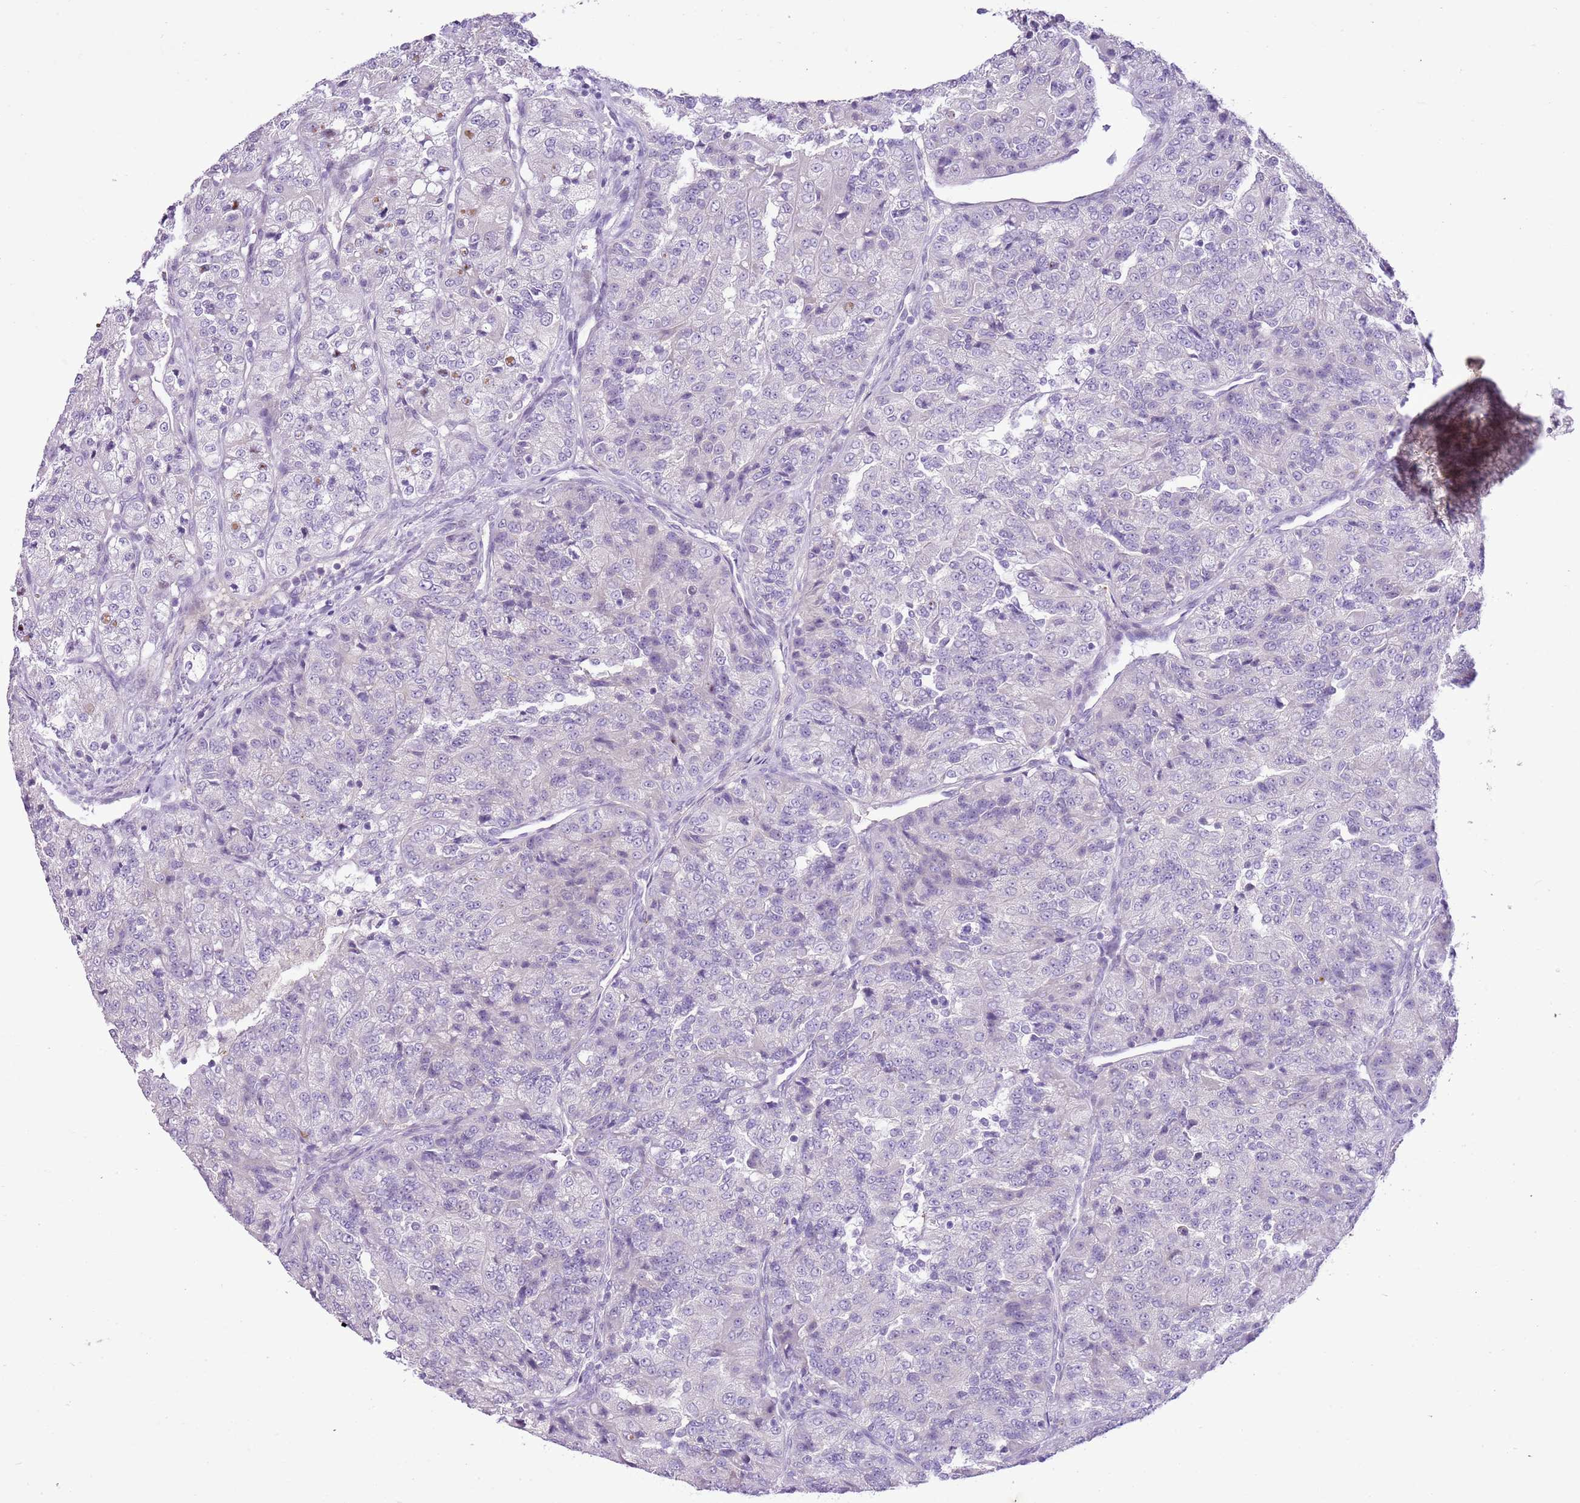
{"staining": {"intensity": "negative", "quantity": "none", "location": "none"}, "tissue": "renal cancer", "cell_type": "Tumor cells", "image_type": "cancer", "snomed": [{"axis": "morphology", "description": "Adenocarcinoma, NOS"}, {"axis": "topography", "description": "Kidney"}], "caption": "IHC histopathology image of neoplastic tissue: renal cancer stained with DAB demonstrates no significant protein staining in tumor cells. (Immunohistochemistry, brightfield microscopy, high magnification).", "gene": "NACC2", "patient": {"sex": "female", "age": 63}}